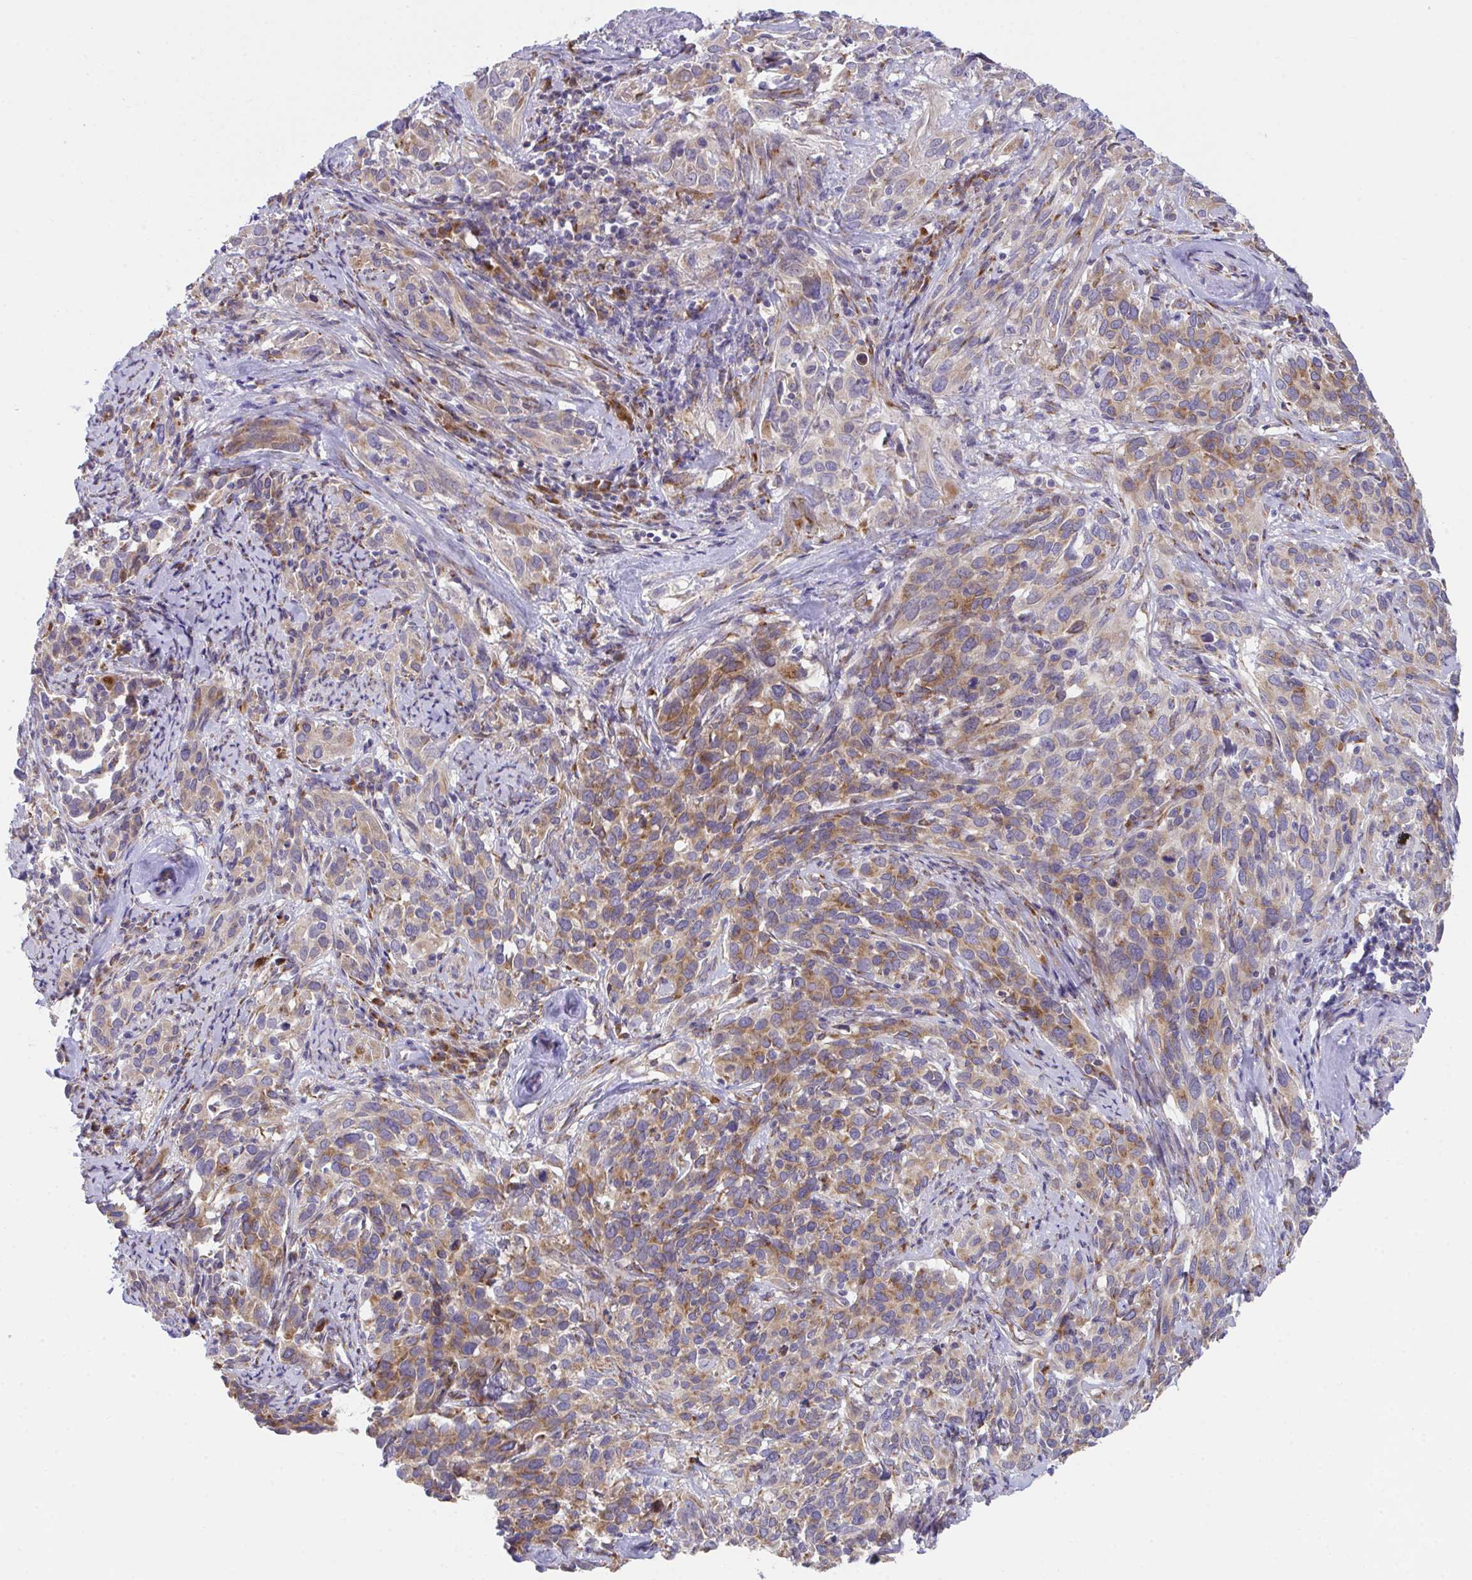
{"staining": {"intensity": "moderate", "quantity": "25%-75%", "location": "cytoplasmic/membranous"}, "tissue": "cervical cancer", "cell_type": "Tumor cells", "image_type": "cancer", "snomed": [{"axis": "morphology", "description": "Normal tissue, NOS"}, {"axis": "morphology", "description": "Squamous cell carcinoma, NOS"}, {"axis": "topography", "description": "Cervix"}], "caption": "A medium amount of moderate cytoplasmic/membranous positivity is seen in about 25%-75% of tumor cells in squamous cell carcinoma (cervical) tissue.", "gene": "MIA3", "patient": {"sex": "female", "age": 51}}